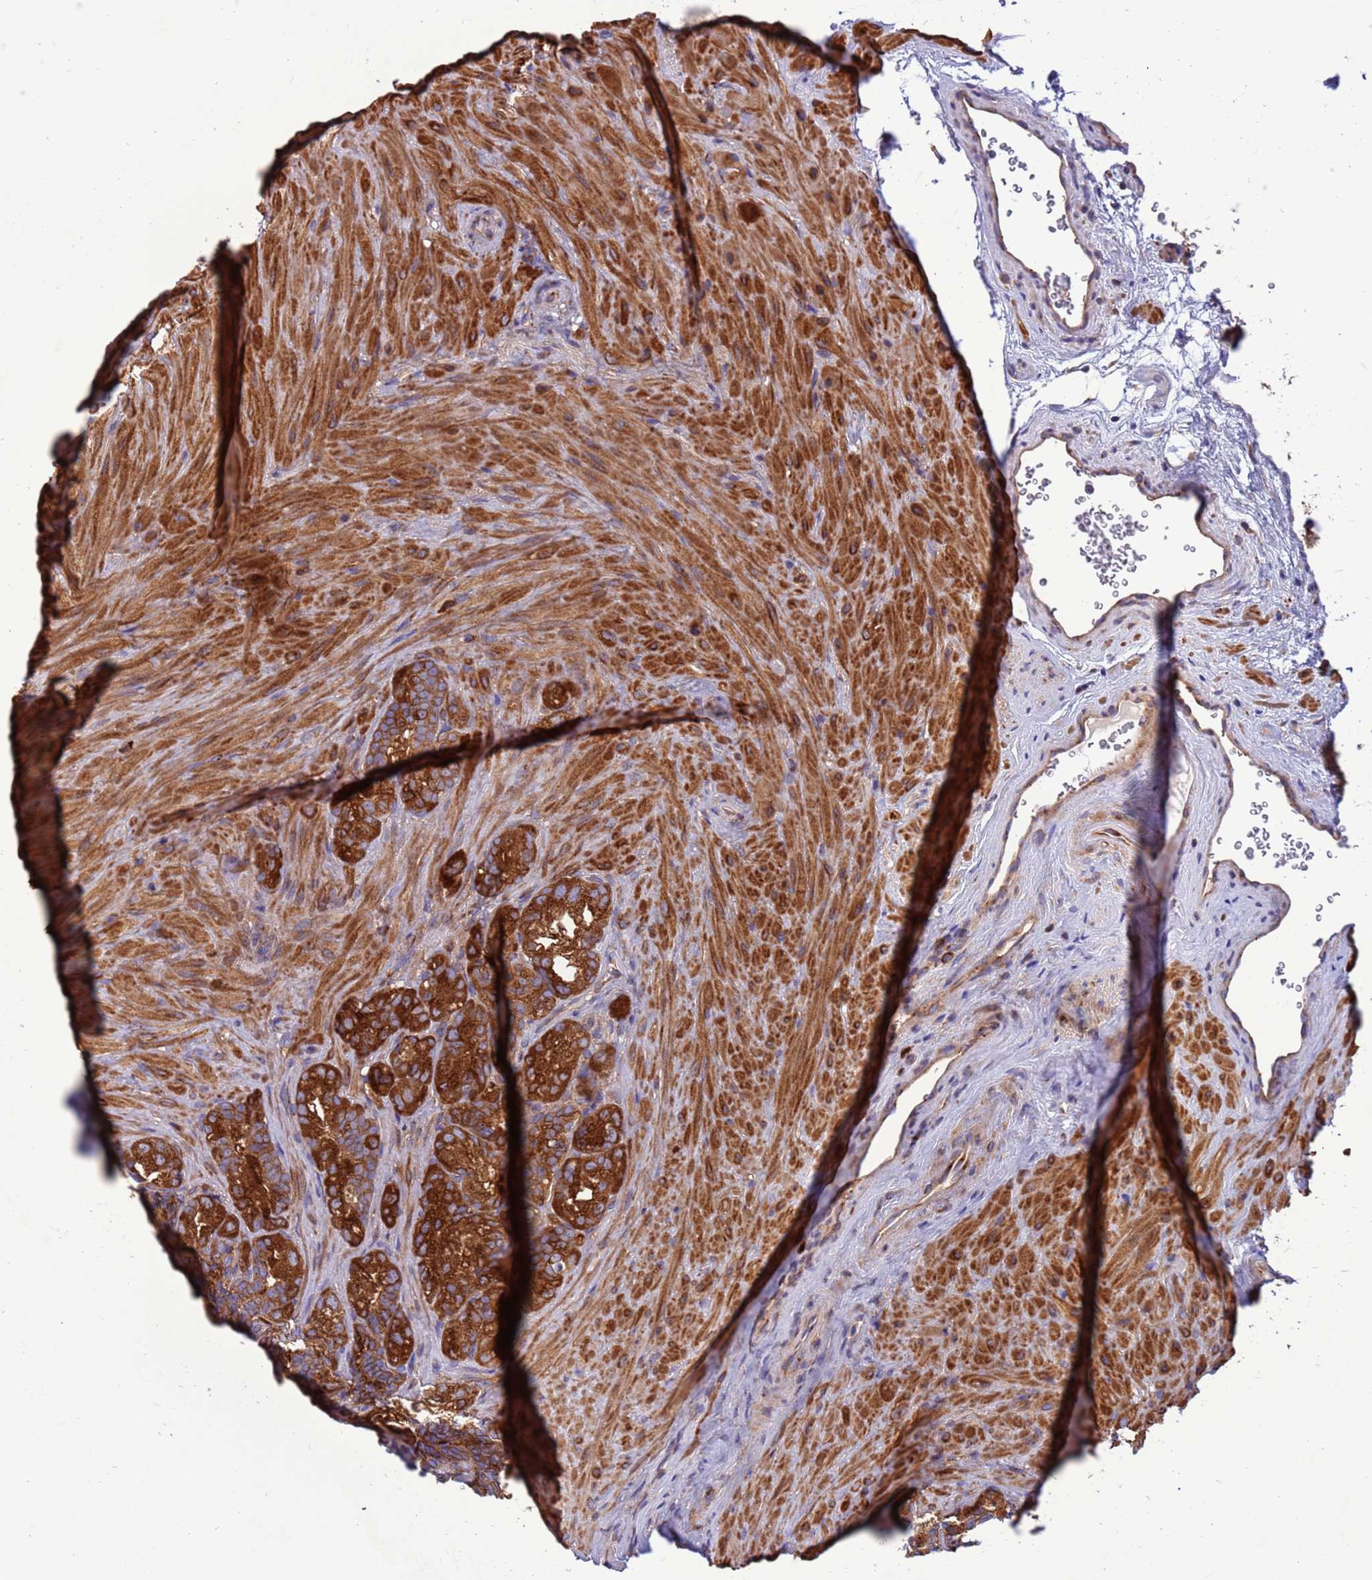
{"staining": {"intensity": "strong", "quantity": ">75%", "location": "cytoplasmic/membranous"}, "tissue": "seminal vesicle", "cell_type": "Glandular cells", "image_type": "normal", "snomed": [{"axis": "morphology", "description": "Normal tissue, NOS"}, {"axis": "topography", "description": "Seminal veicle"}], "caption": "IHC of benign seminal vesicle demonstrates high levels of strong cytoplasmic/membranous expression in approximately >75% of glandular cells.", "gene": "ZC3HAV1", "patient": {"sex": "male", "age": 60}}